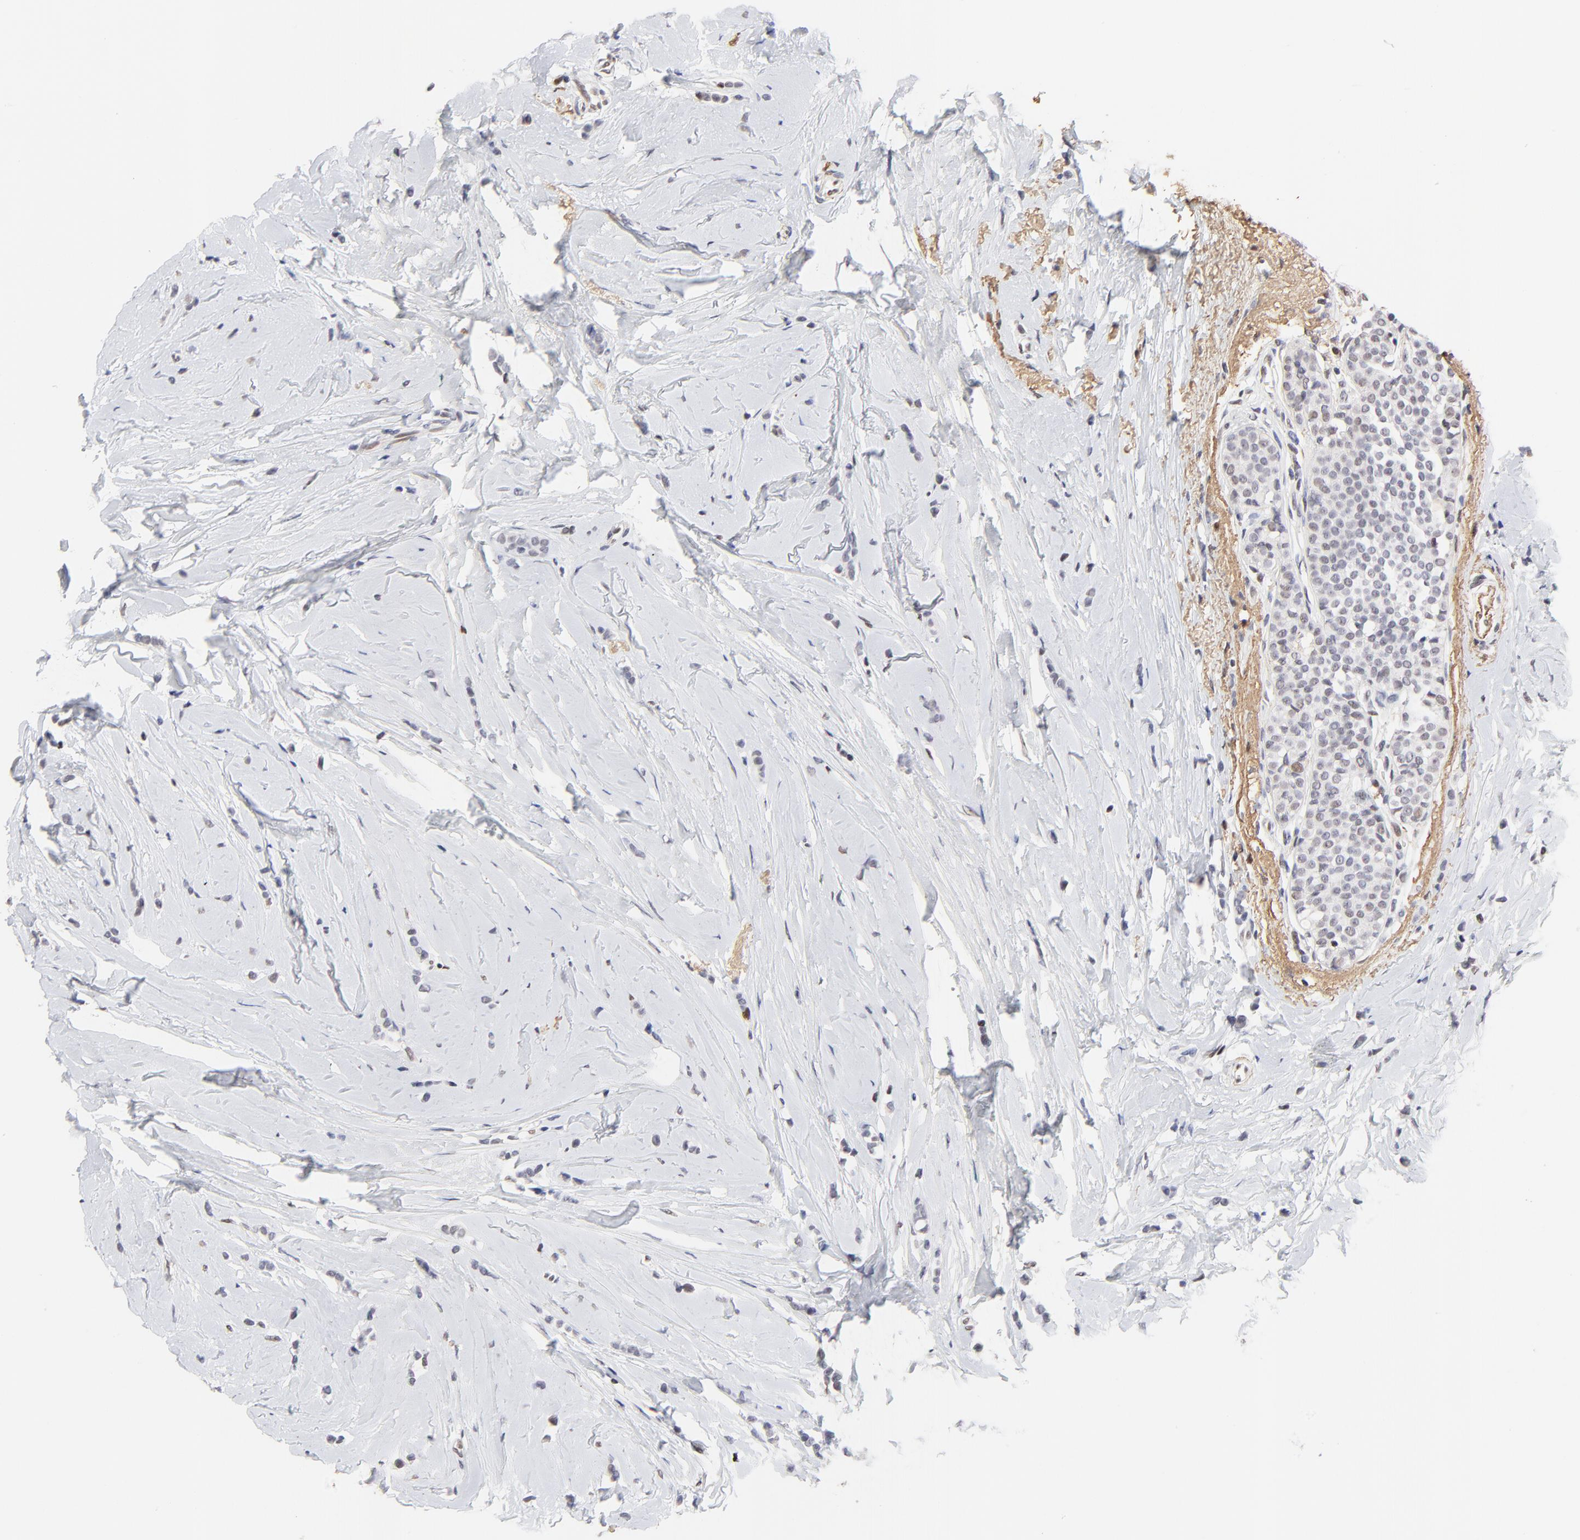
{"staining": {"intensity": "negative", "quantity": "none", "location": "none"}, "tissue": "breast cancer", "cell_type": "Tumor cells", "image_type": "cancer", "snomed": [{"axis": "morphology", "description": "Lobular carcinoma"}, {"axis": "topography", "description": "Breast"}], "caption": "This is a image of IHC staining of breast cancer (lobular carcinoma), which shows no staining in tumor cells.", "gene": "OGFOD1", "patient": {"sex": "female", "age": 64}}